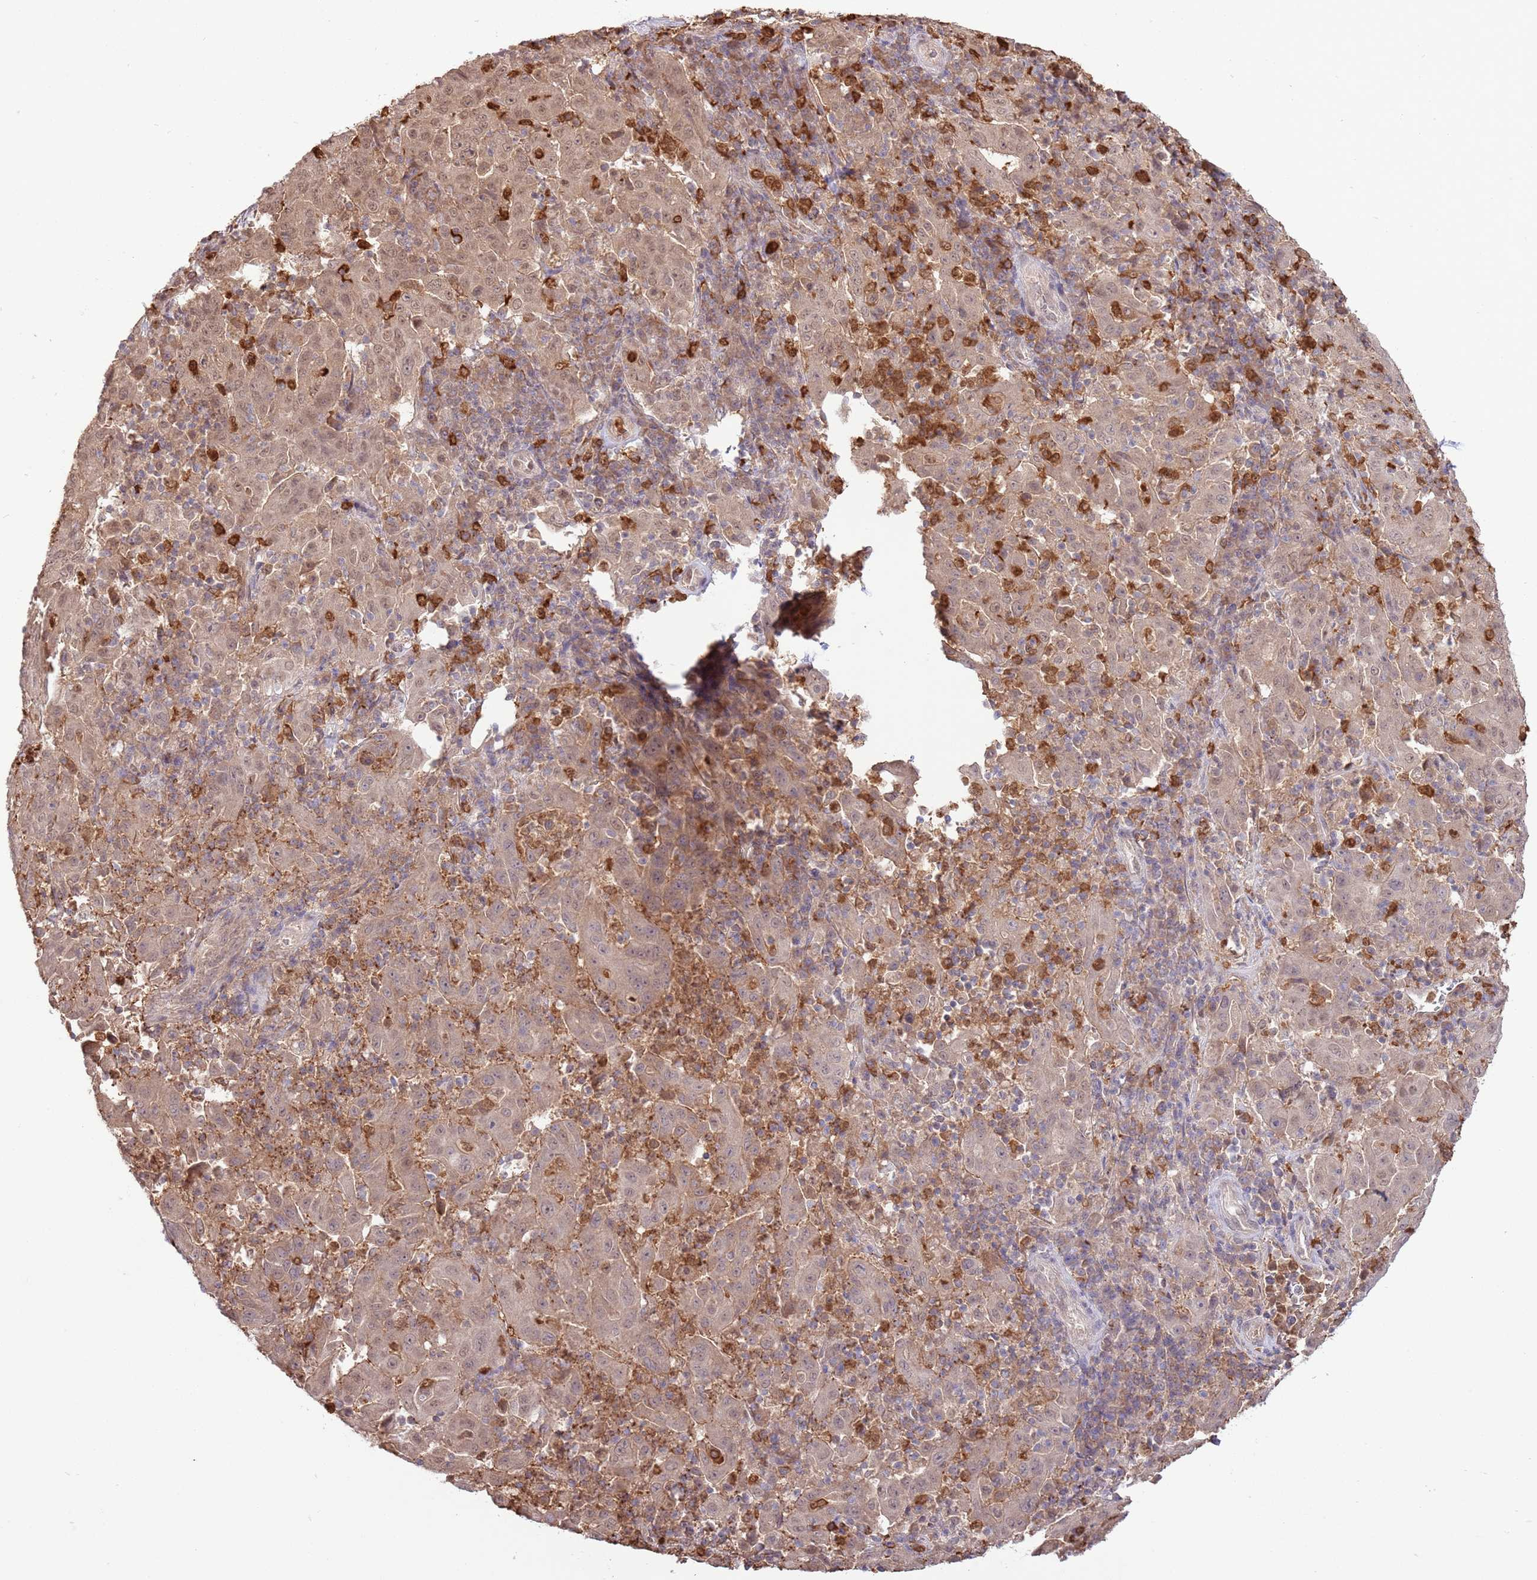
{"staining": {"intensity": "weak", "quantity": ">75%", "location": "cytoplasmic/membranous,nuclear"}, "tissue": "pancreatic cancer", "cell_type": "Tumor cells", "image_type": "cancer", "snomed": [{"axis": "morphology", "description": "Adenocarcinoma, NOS"}, {"axis": "topography", "description": "Pancreas"}], "caption": "High-power microscopy captured an IHC image of pancreatic cancer (adenocarcinoma), revealing weak cytoplasmic/membranous and nuclear expression in about >75% of tumor cells.", "gene": "AMIGO1", "patient": {"sex": "male", "age": 63}}